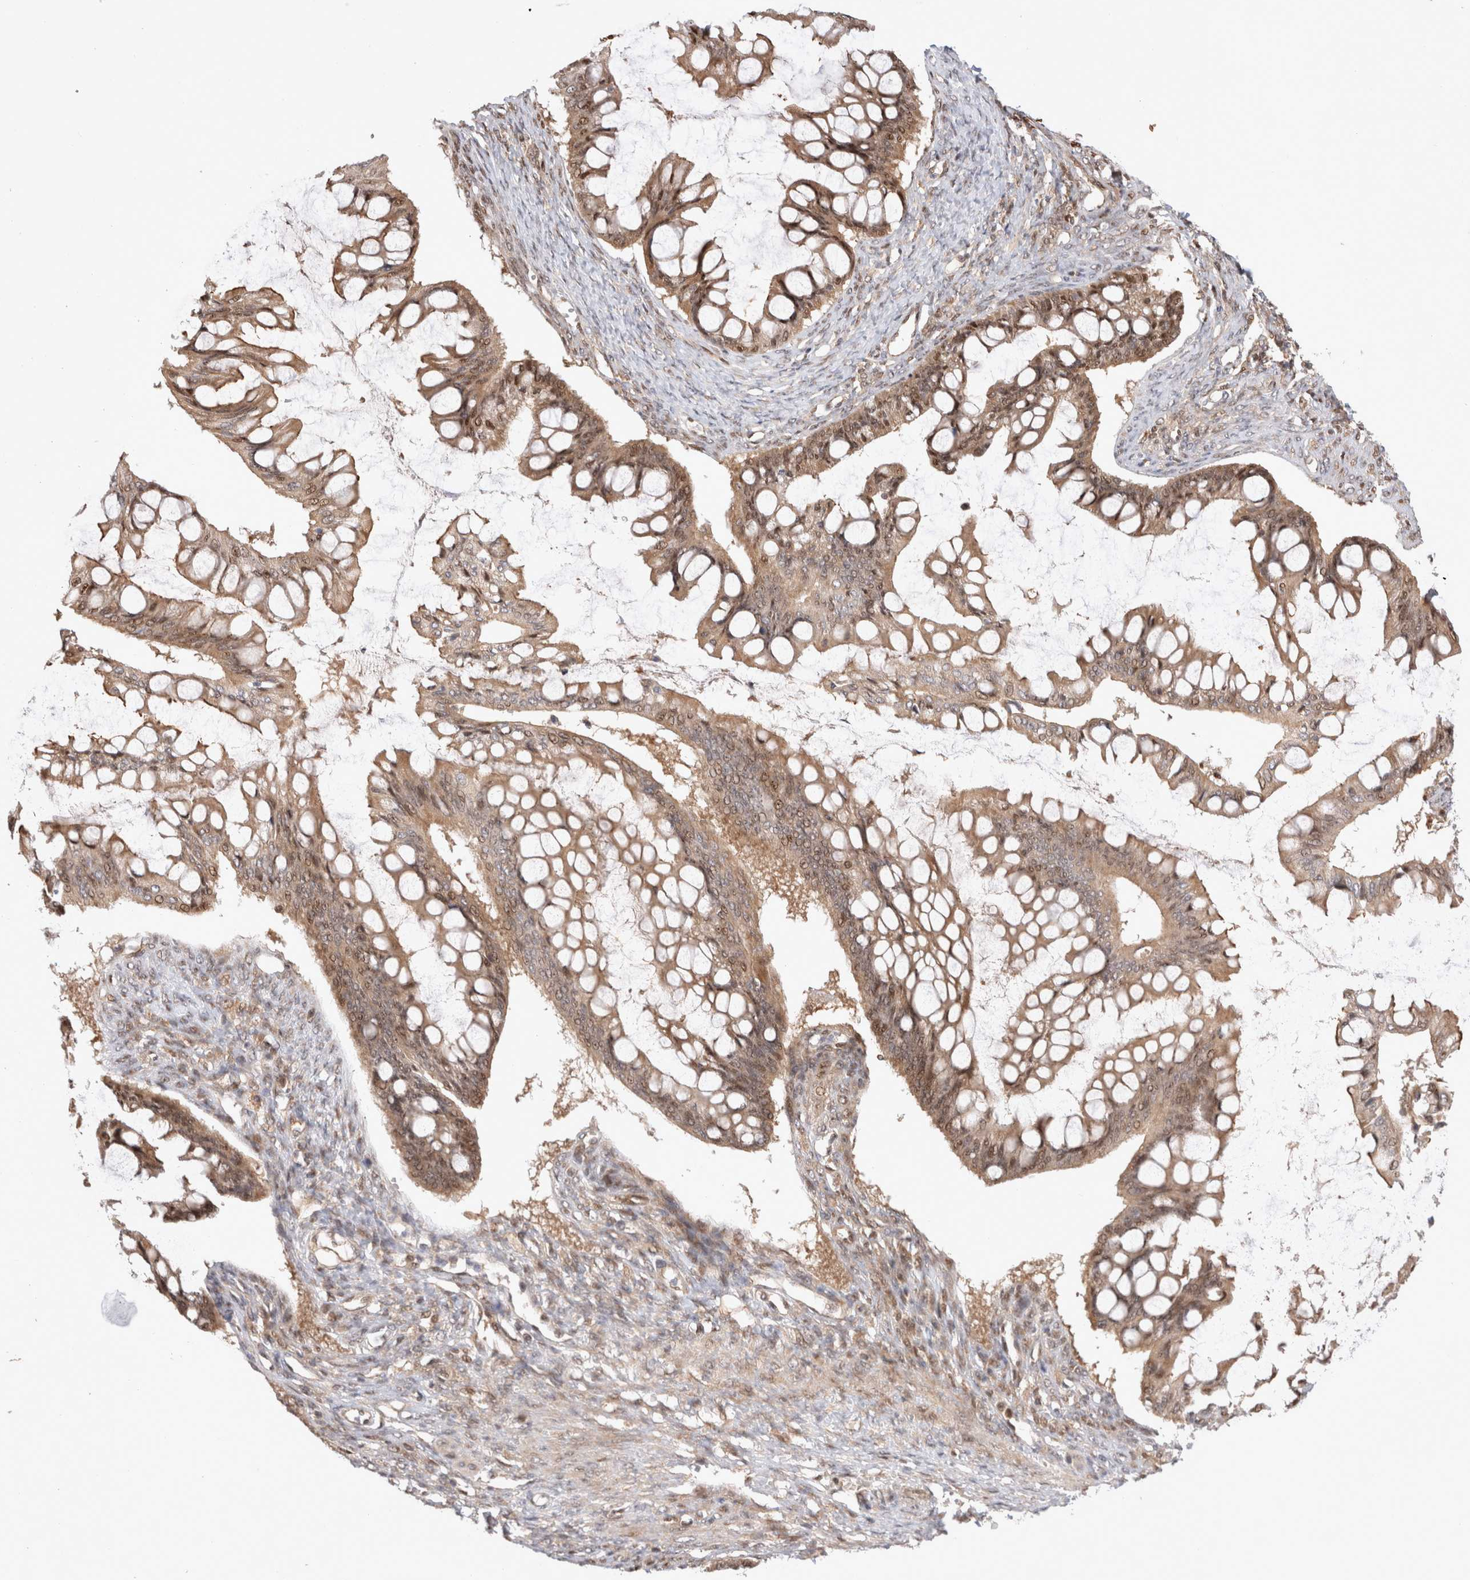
{"staining": {"intensity": "moderate", "quantity": ">75%", "location": "cytoplasmic/membranous,nuclear"}, "tissue": "ovarian cancer", "cell_type": "Tumor cells", "image_type": "cancer", "snomed": [{"axis": "morphology", "description": "Cystadenocarcinoma, mucinous, NOS"}, {"axis": "topography", "description": "Ovary"}], "caption": "Moderate cytoplasmic/membranous and nuclear positivity is present in approximately >75% of tumor cells in ovarian cancer.", "gene": "HTT", "patient": {"sex": "female", "age": 73}}